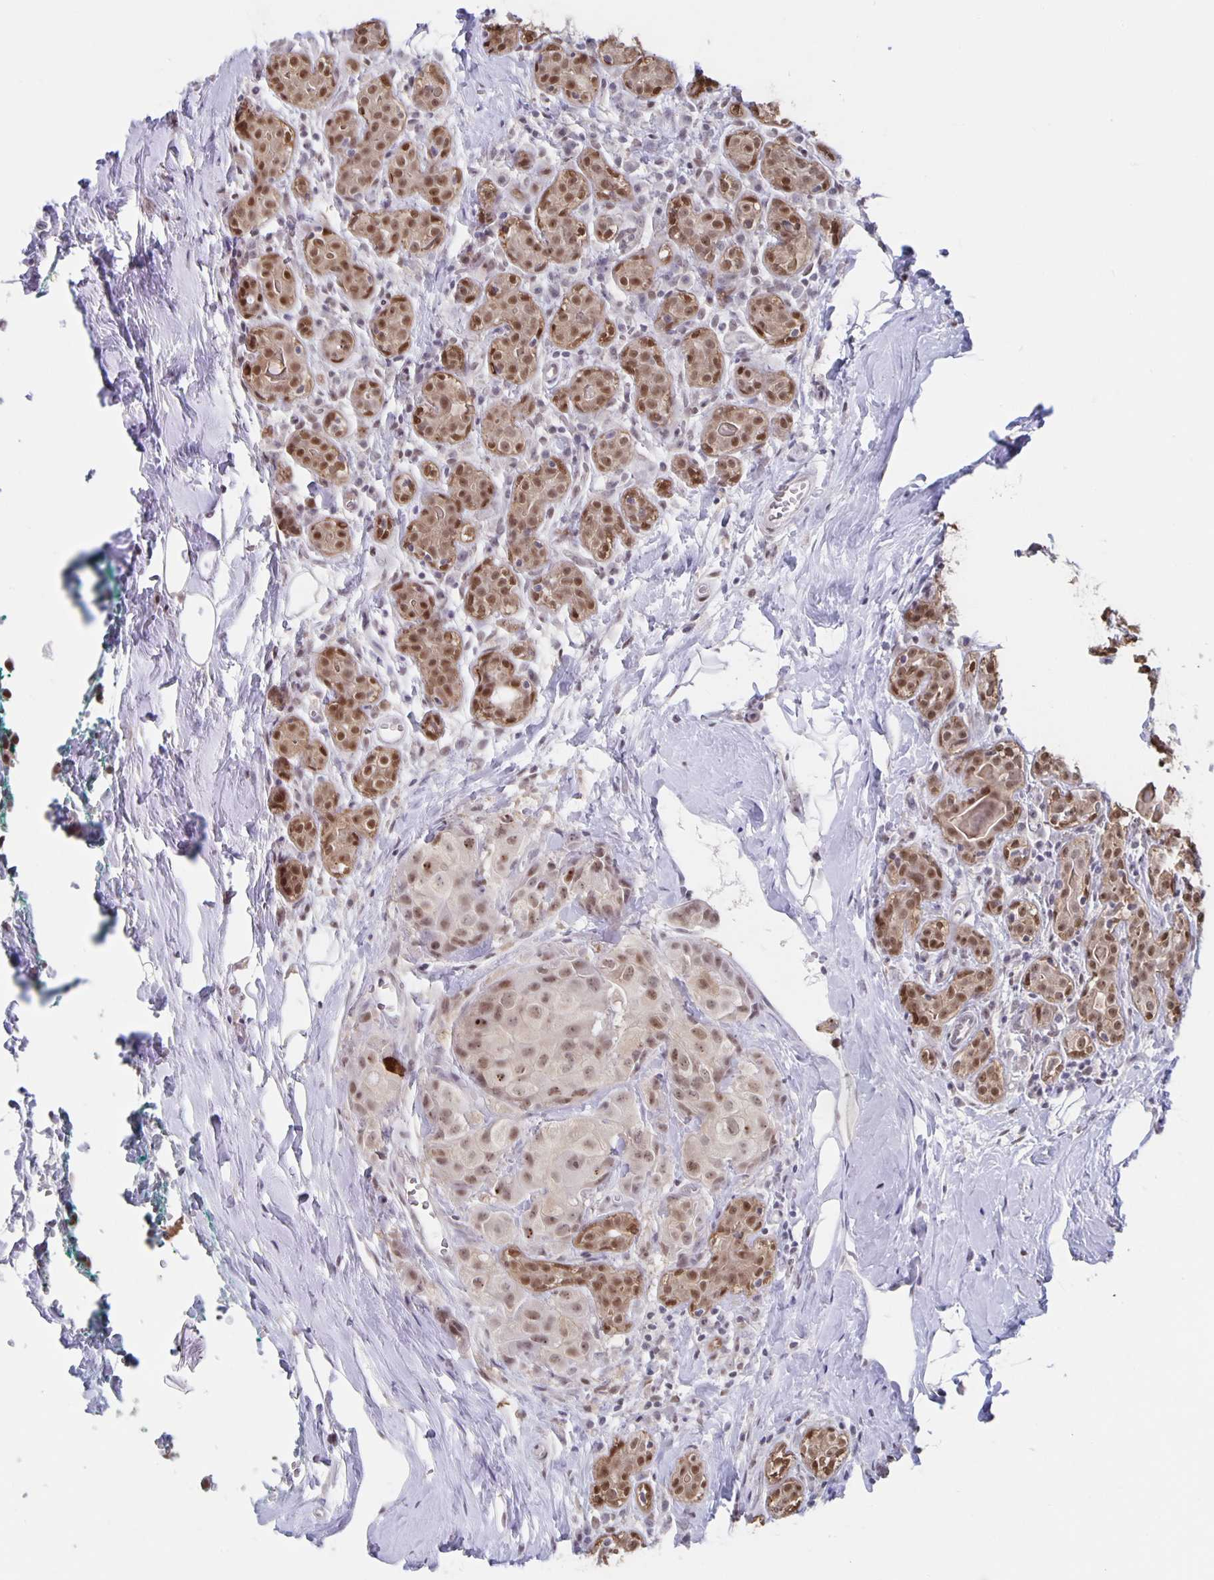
{"staining": {"intensity": "weak", "quantity": ">75%", "location": "nuclear"}, "tissue": "breast cancer", "cell_type": "Tumor cells", "image_type": "cancer", "snomed": [{"axis": "morphology", "description": "Duct carcinoma"}, {"axis": "topography", "description": "Breast"}], "caption": "Protein staining of breast cancer tissue displays weak nuclear staining in about >75% of tumor cells. The protein of interest is shown in brown color, while the nuclei are stained blue.", "gene": "ZNF691", "patient": {"sex": "female", "age": 43}}